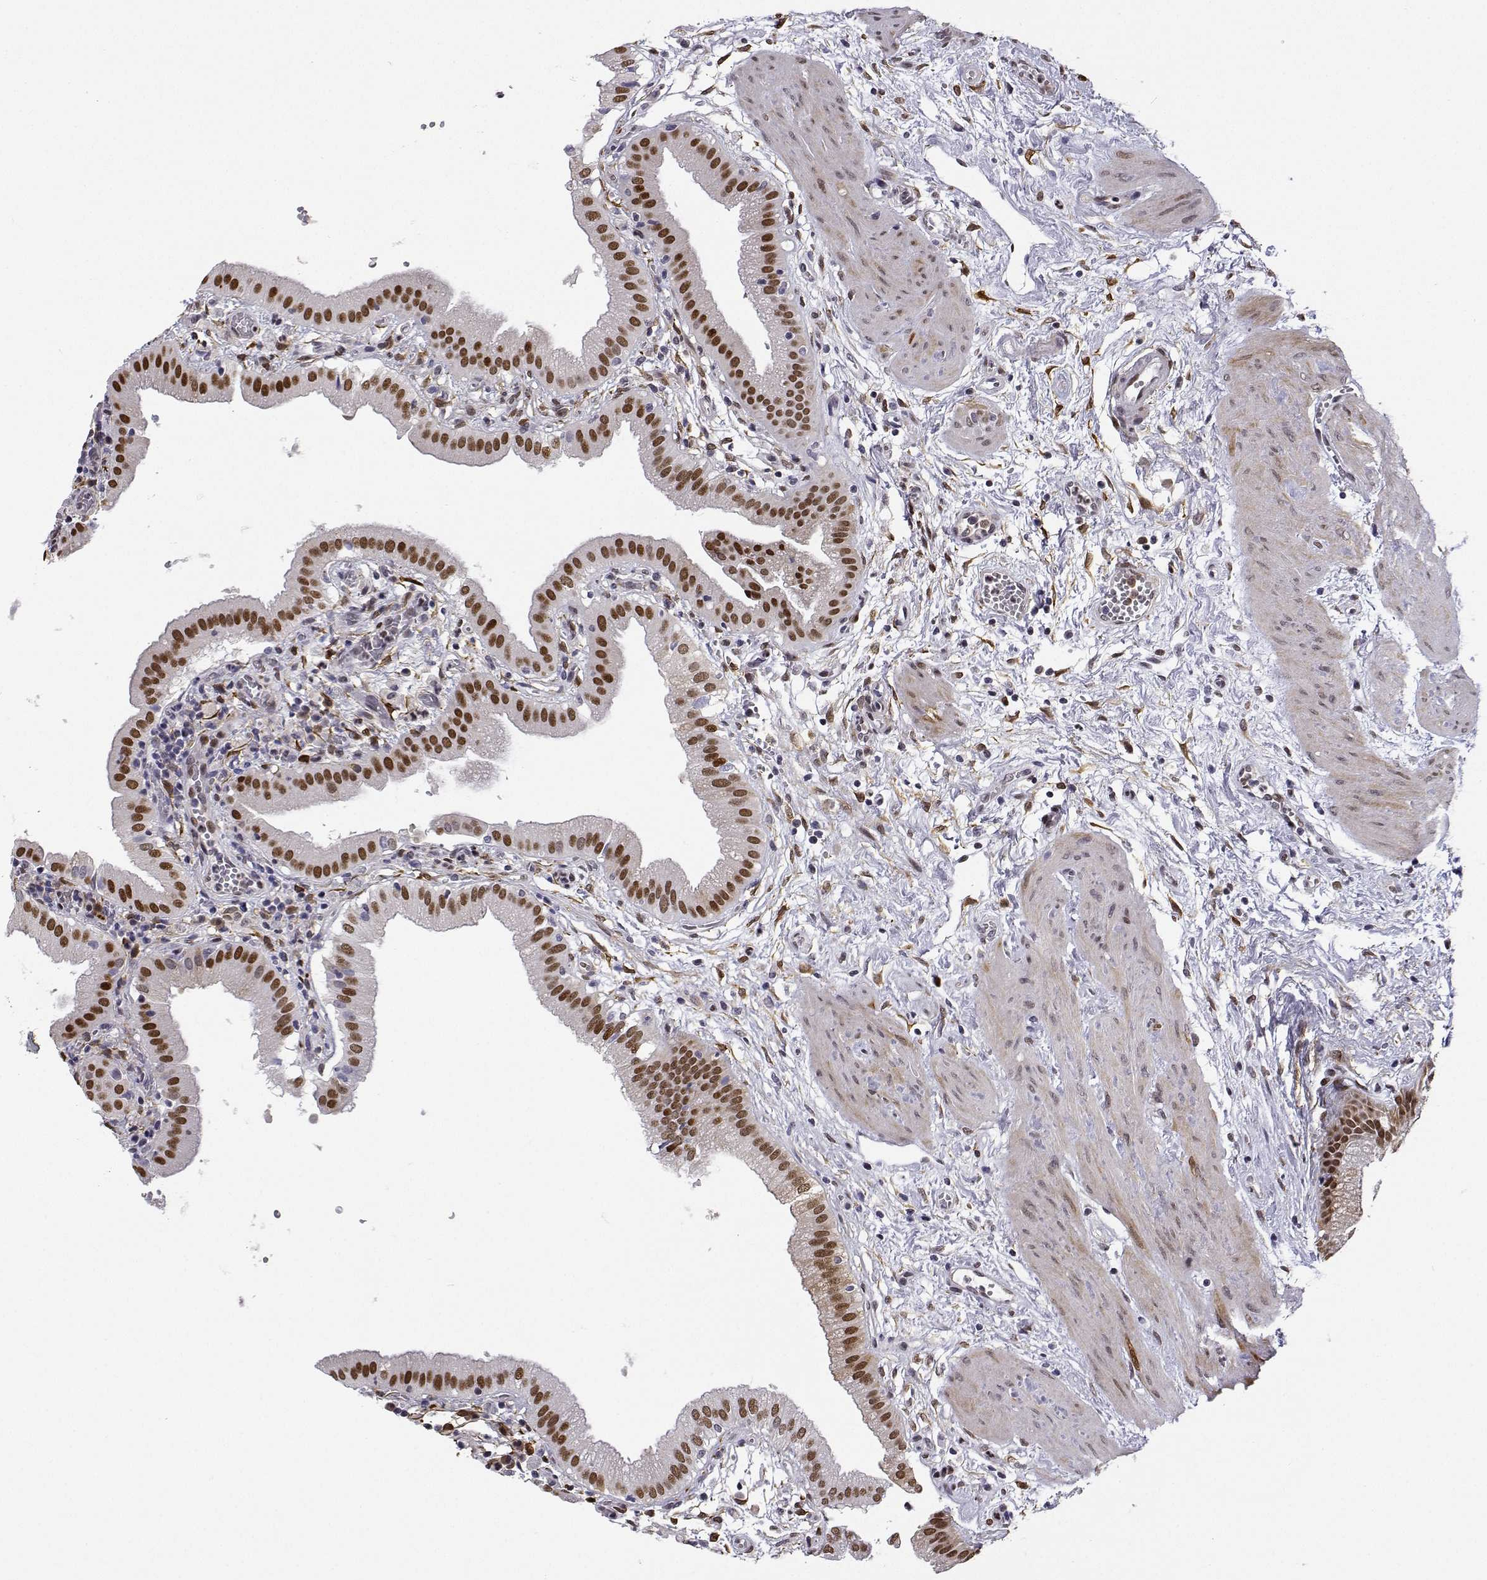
{"staining": {"intensity": "moderate", "quantity": ">75%", "location": "cytoplasmic/membranous,nuclear"}, "tissue": "gallbladder", "cell_type": "Glandular cells", "image_type": "normal", "snomed": [{"axis": "morphology", "description": "Normal tissue, NOS"}, {"axis": "topography", "description": "Gallbladder"}], "caption": "Immunohistochemical staining of unremarkable gallbladder exhibits medium levels of moderate cytoplasmic/membranous,nuclear expression in approximately >75% of glandular cells. (DAB = brown stain, brightfield microscopy at high magnification).", "gene": "PHGDH", "patient": {"sex": "female", "age": 65}}